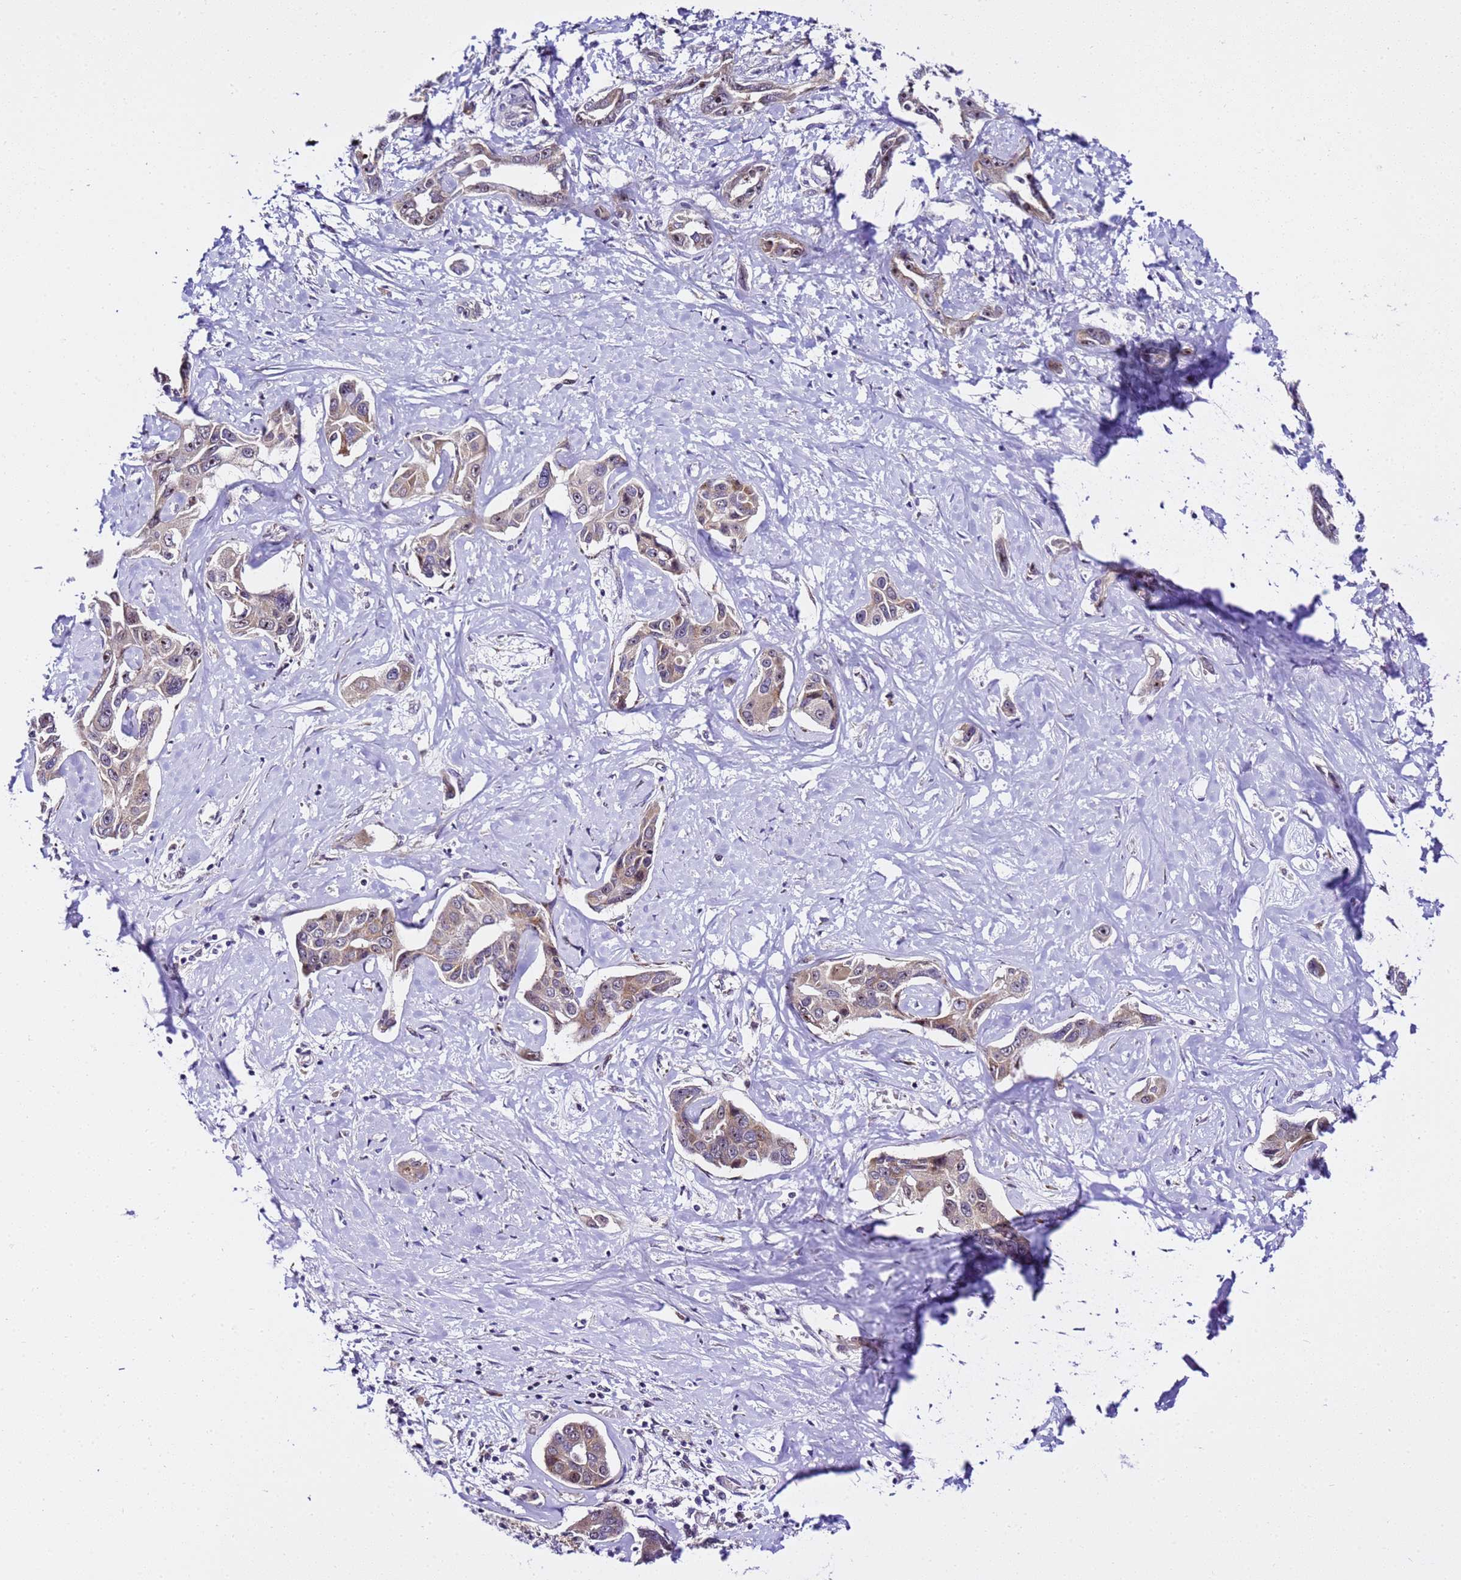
{"staining": {"intensity": "moderate", "quantity": "25%-75%", "location": "cytoplasmic/membranous,nuclear"}, "tissue": "liver cancer", "cell_type": "Tumor cells", "image_type": "cancer", "snomed": [{"axis": "morphology", "description": "Cholangiocarcinoma"}, {"axis": "topography", "description": "Liver"}], "caption": "Tumor cells reveal medium levels of moderate cytoplasmic/membranous and nuclear positivity in approximately 25%-75% of cells in human liver cancer. The staining is performed using DAB (3,3'-diaminobenzidine) brown chromogen to label protein expression. The nuclei are counter-stained blue using hematoxylin.", "gene": "SLX4IP", "patient": {"sex": "male", "age": 59}}